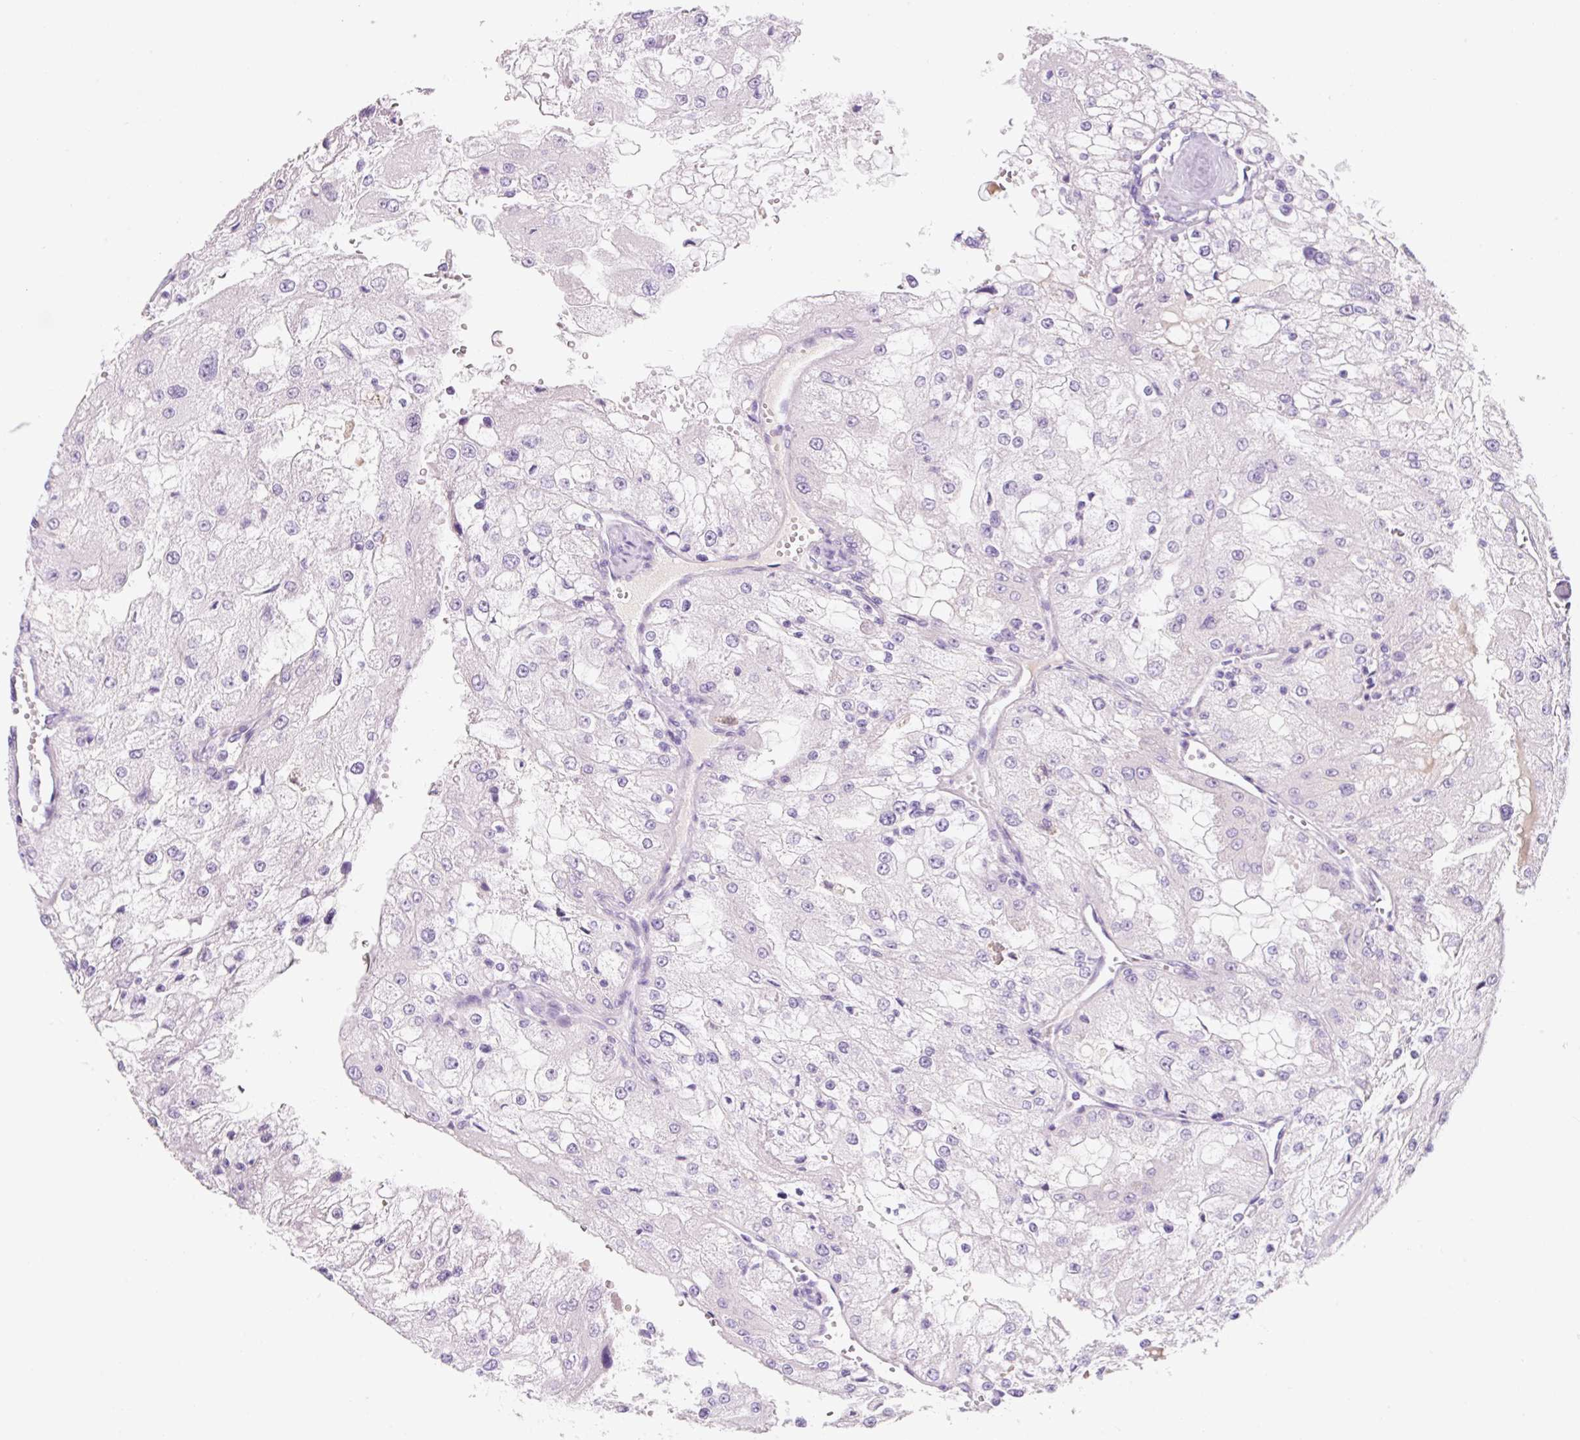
{"staining": {"intensity": "negative", "quantity": "none", "location": "none"}, "tissue": "renal cancer", "cell_type": "Tumor cells", "image_type": "cancer", "snomed": [{"axis": "morphology", "description": "Adenocarcinoma, NOS"}, {"axis": "topography", "description": "Kidney"}], "caption": "The micrograph shows no staining of tumor cells in adenocarcinoma (renal).", "gene": "CELF6", "patient": {"sex": "female", "age": 74}}